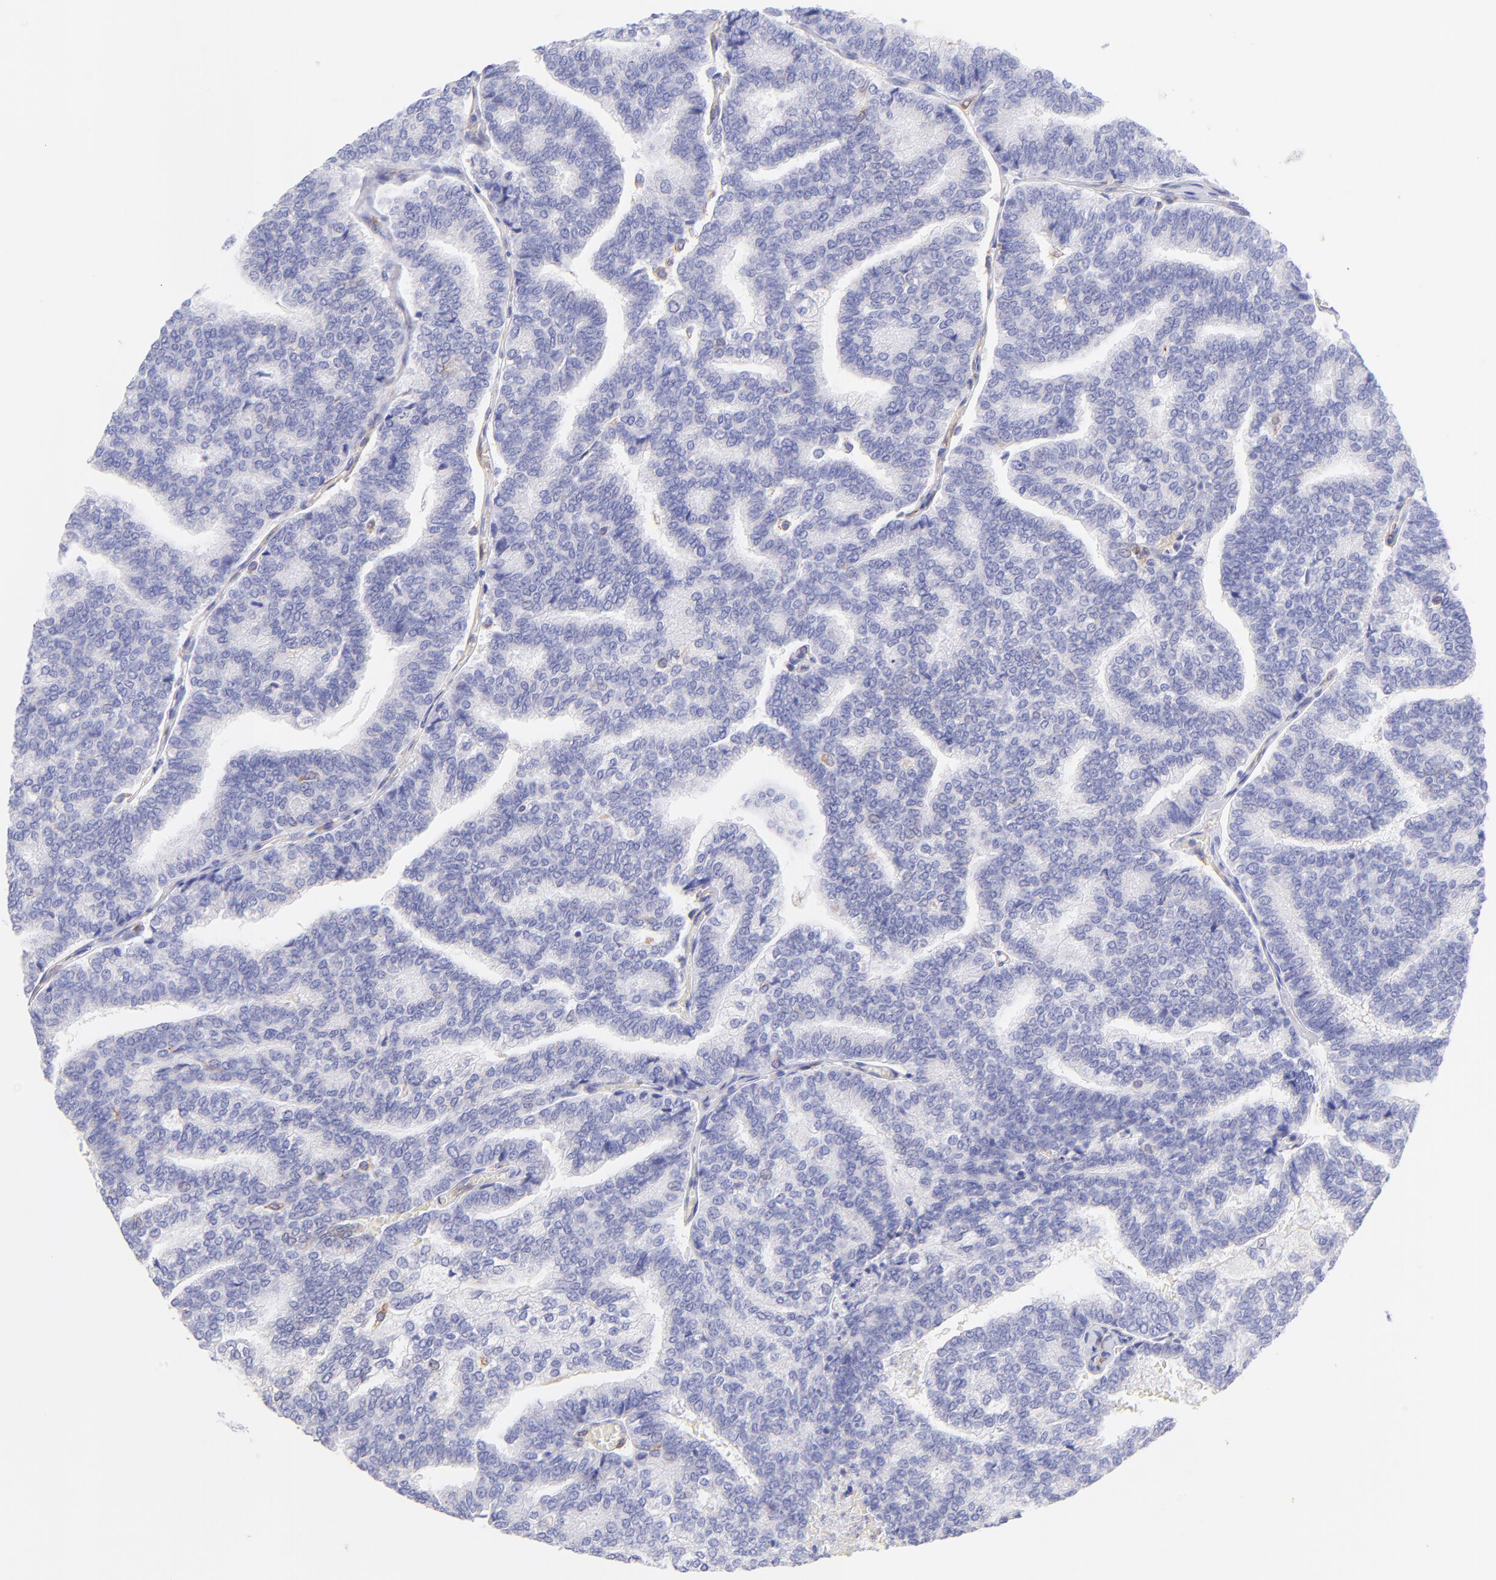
{"staining": {"intensity": "moderate", "quantity": "<25%", "location": "cytoplasmic/membranous"}, "tissue": "thyroid cancer", "cell_type": "Tumor cells", "image_type": "cancer", "snomed": [{"axis": "morphology", "description": "Papillary adenocarcinoma, NOS"}, {"axis": "topography", "description": "Thyroid gland"}], "caption": "Papillary adenocarcinoma (thyroid) was stained to show a protein in brown. There is low levels of moderate cytoplasmic/membranous positivity in approximately <25% of tumor cells.", "gene": "IRAG2", "patient": {"sex": "female", "age": 35}}